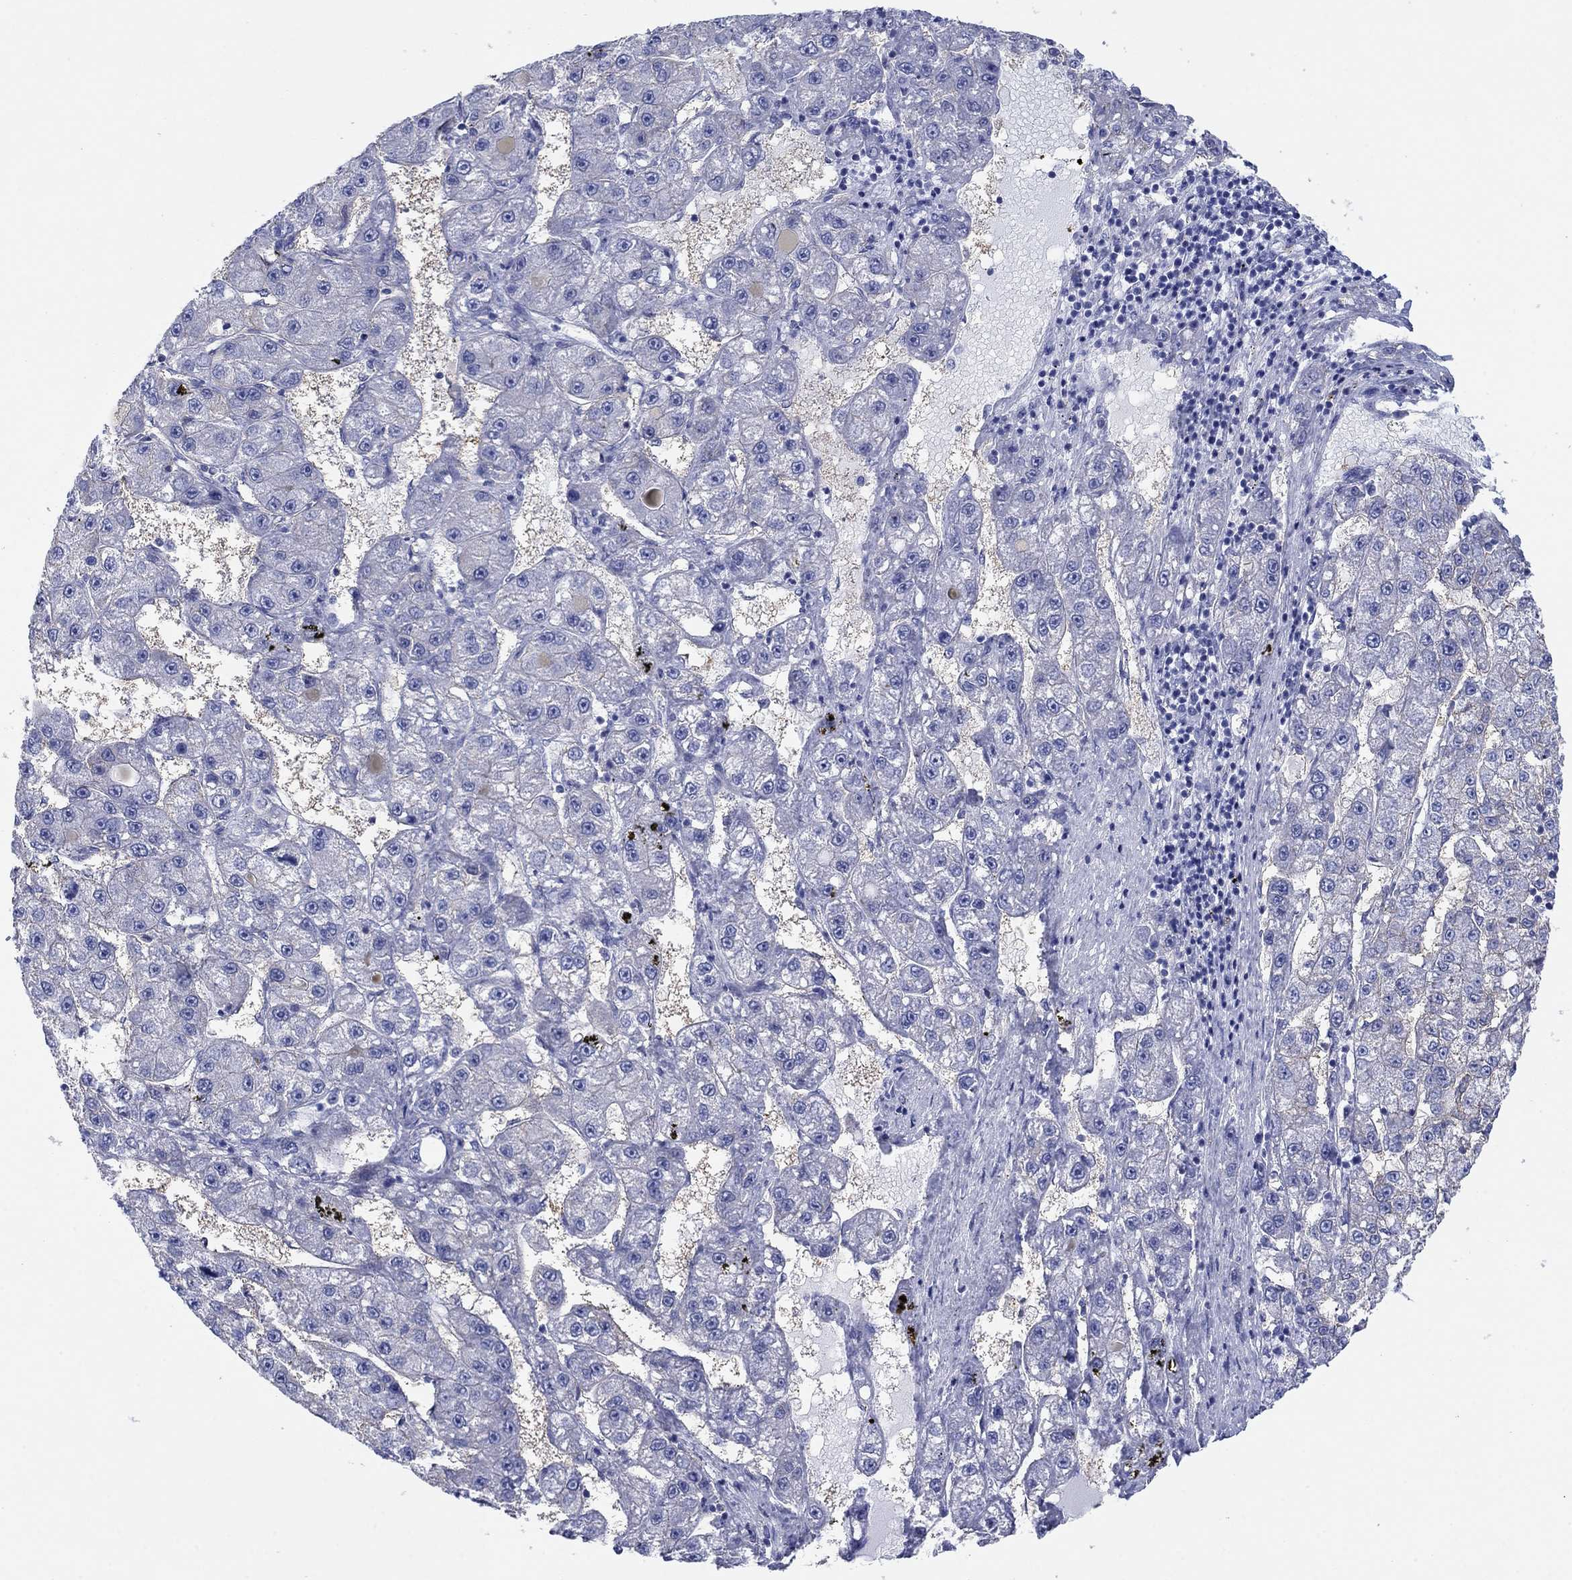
{"staining": {"intensity": "negative", "quantity": "none", "location": "none"}, "tissue": "liver cancer", "cell_type": "Tumor cells", "image_type": "cancer", "snomed": [{"axis": "morphology", "description": "Carcinoma, Hepatocellular, NOS"}, {"axis": "topography", "description": "Liver"}], "caption": "Immunohistochemistry (IHC) of liver hepatocellular carcinoma displays no staining in tumor cells.", "gene": "ATP1B1", "patient": {"sex": "female", "age": 65}}